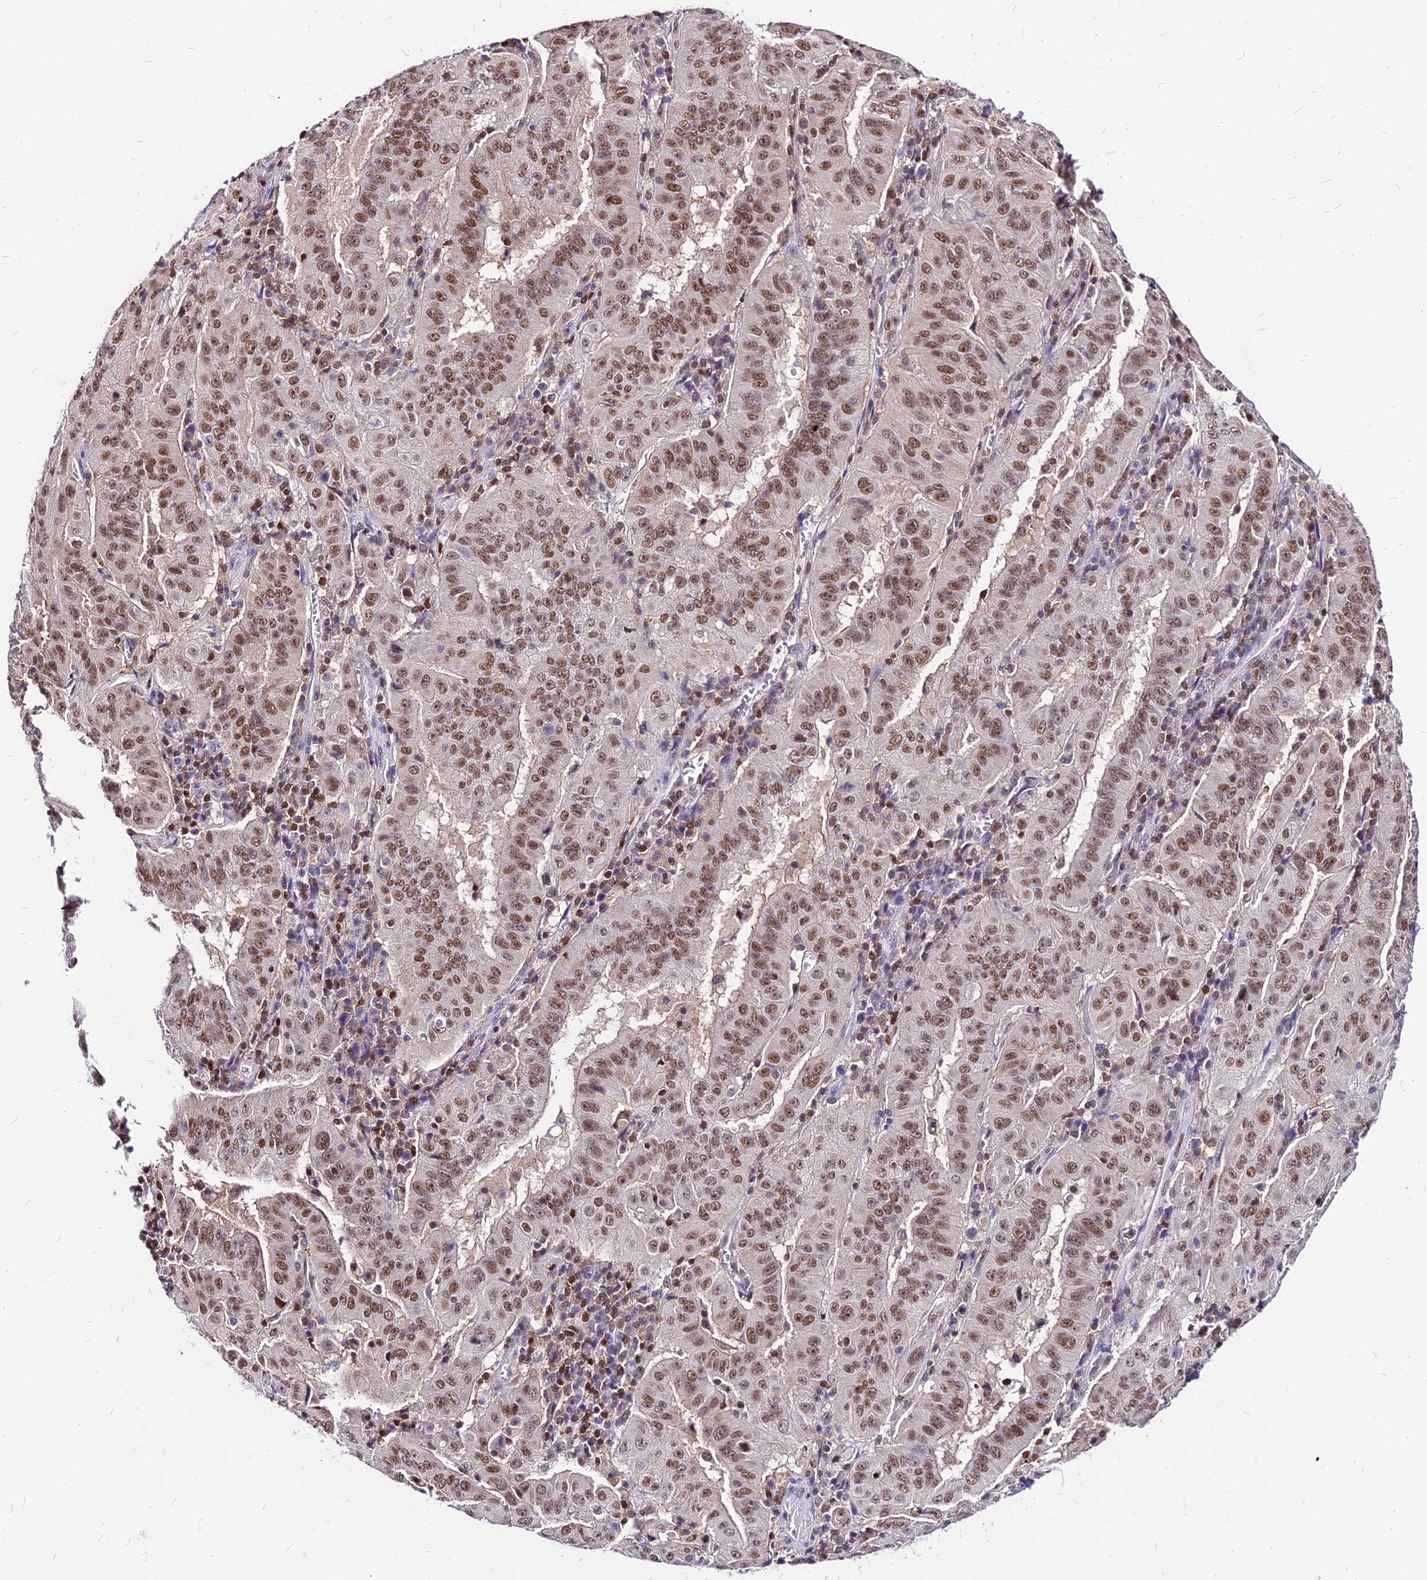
{"staining": {"intensity": "moderate", "quantity": "25%-75%", "location": "nuclear"}, "tissue": "pancreatic cancer", "cell_type": "Tumor cells", "image_type": "cancer", "snomed": [{"axis": "morphology", "description": "Adenocarcinoma, NOS"}, {"axis": "topography", "description": "Pancreas"}], "caption": "Immunohistochemical staining of pancreatic adenocarcinoma exhibits moderate nuclear protein positivity in about 25%-75% of tumor cells.", "gene": "PAXX", "patient": {"sex": "male", "age": 63}}